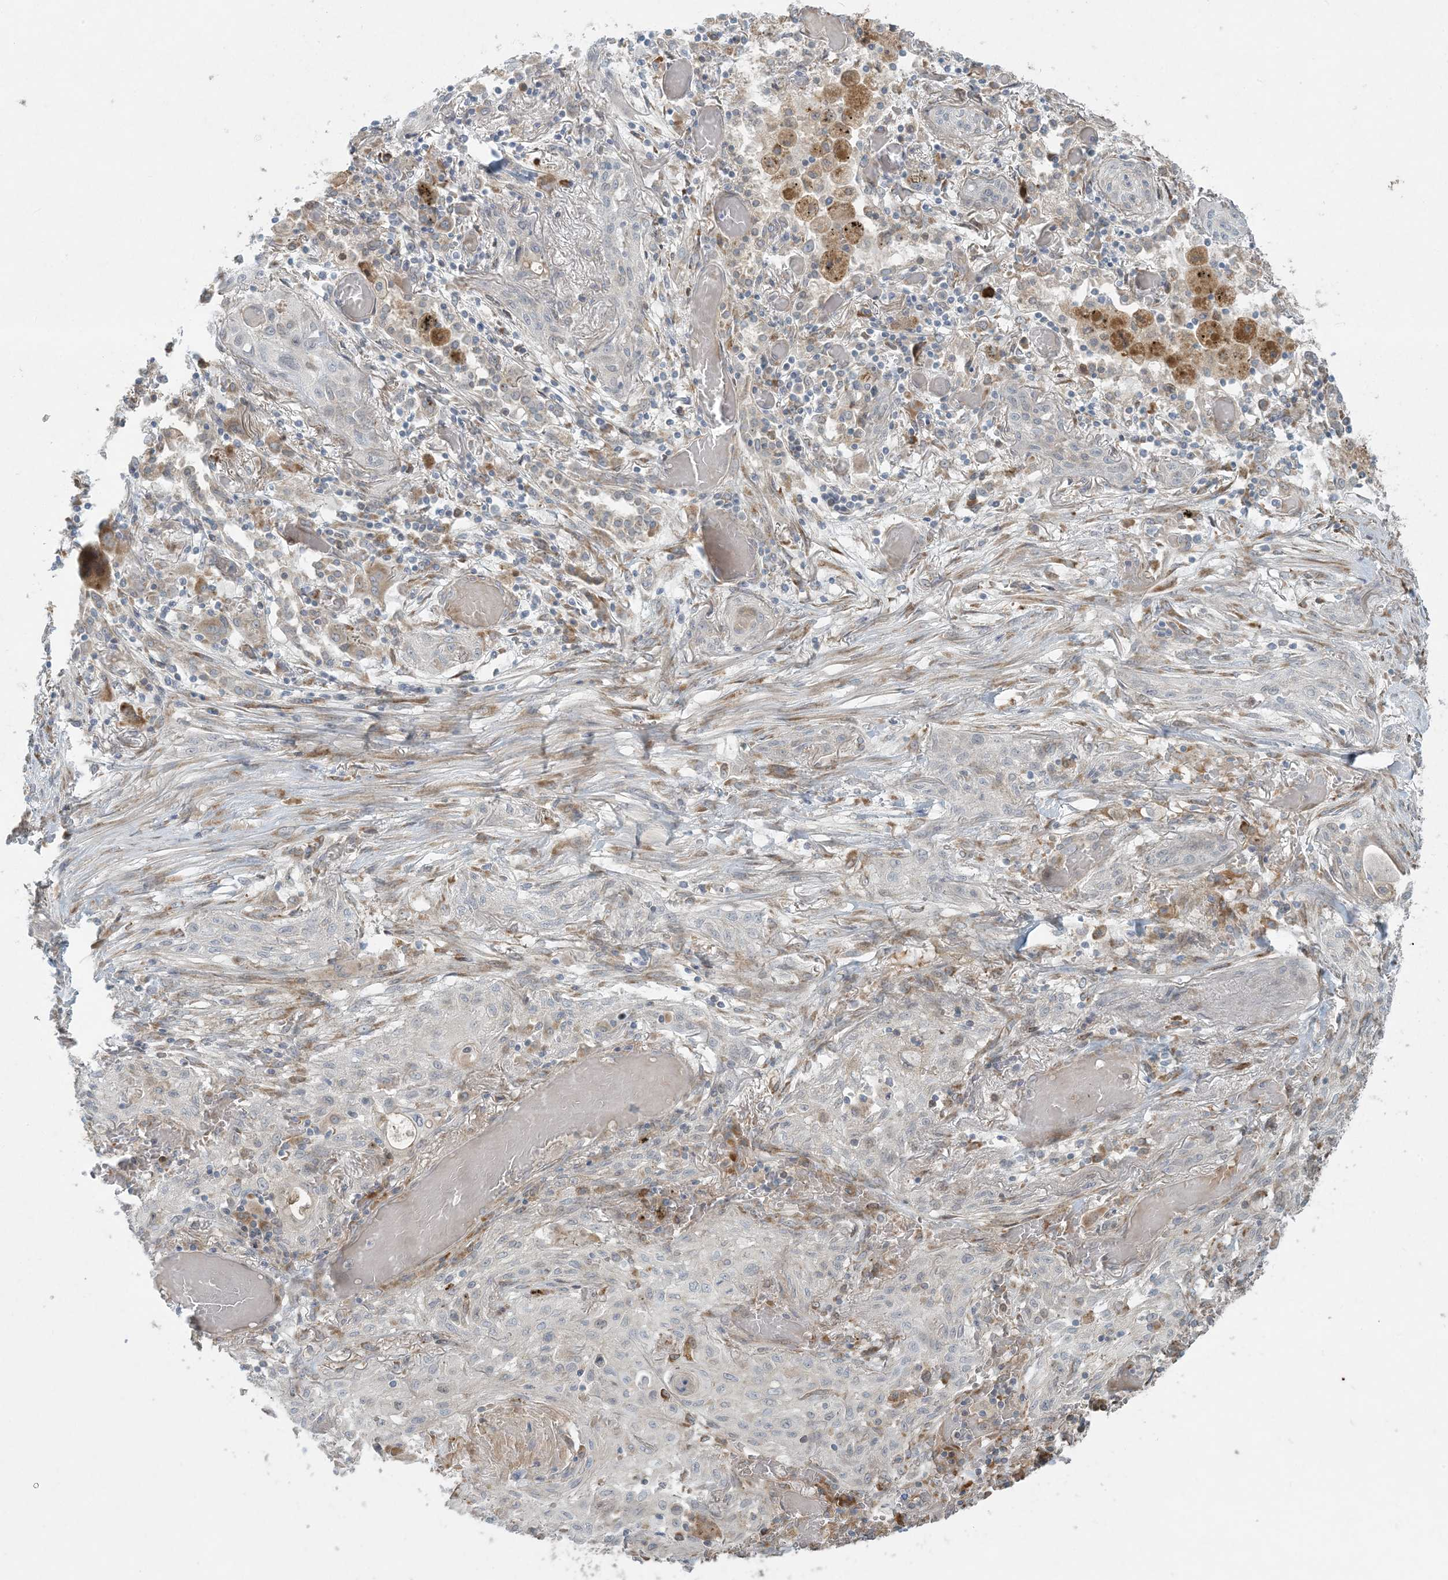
{"staining": {"intensity": "negative", "quantity": "none", "location": "none"}, "tissue": "lung cancer", "cell_type": "Tumor cells", "image_type": "cancer", "snomed": [{"axis": "morphology", "description": "Squamous cell carcinoma, NOS"}, {"axis": "topography", "description": "Lung"}], "caption": "An immunohistochemistry micrograph of squamous cell carcinoma (lung) is shown. There is no staining in tumor cells of squamous cell carcinoma (lung).", "gene": "HACL1", "patient": {"sex": "female", "age": 47}}